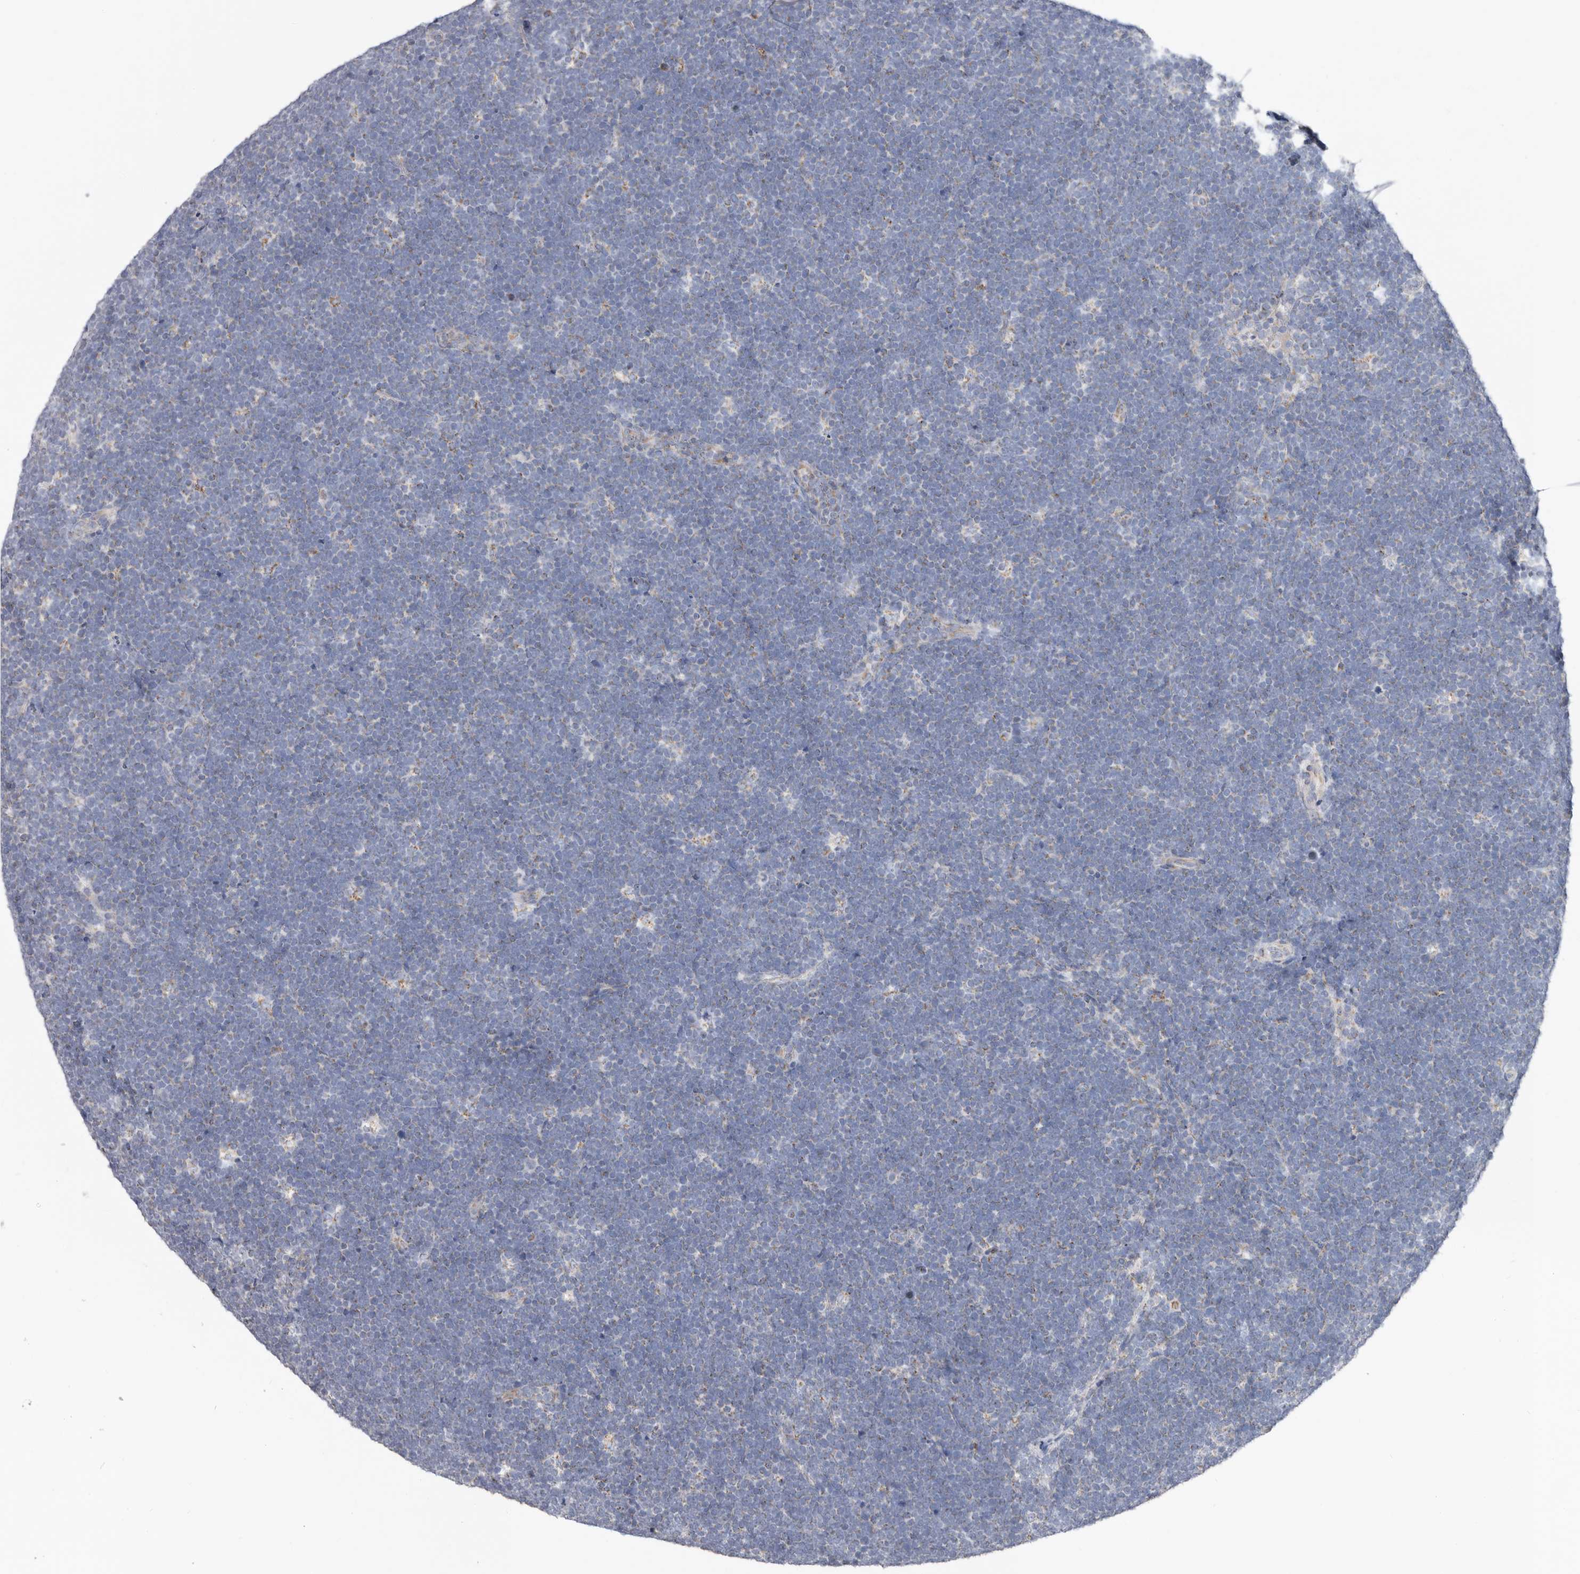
{"staining": {"intensity": "weak", "quantity": "<25%", "location": "cytoplasmic/membranous"}, "tissue": "lymphoma", "cell_type": "Tumor cells", "image_type": "cancer", "snomed": [{"axis": "morphology", "description": "Malignant lymphoma, non-Hodgkin's type, High grade"}, {"axis": "topography", "description": "Lymph node"}], "caption": "Tumor cells show no significant protein positivity in high-grade malignant lymphoma, non-Hodgkin's type.", "gene": "RSPO2", "patient": {"sex": "male", "age": 13}}